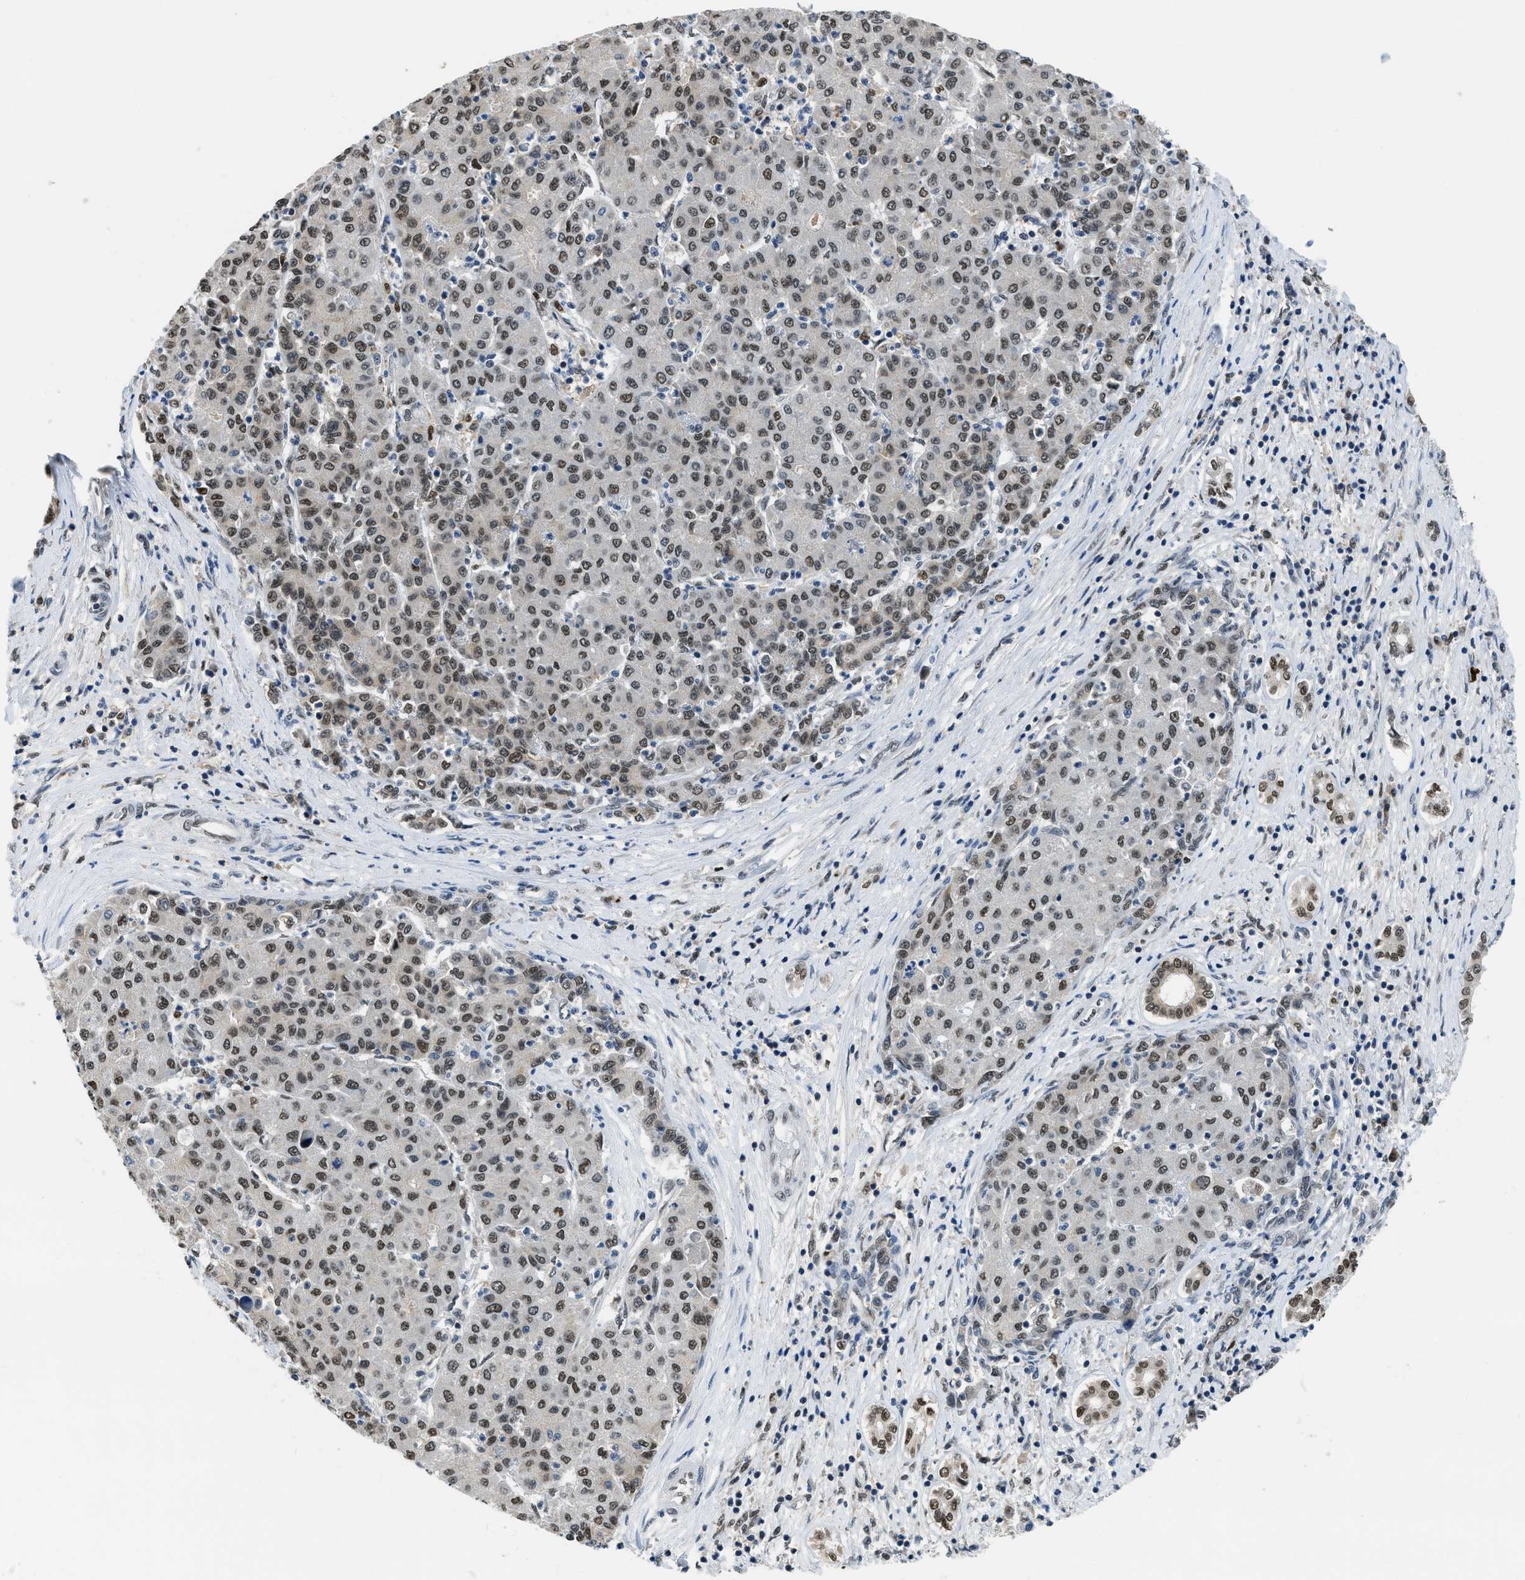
{"staining": {"intensity": "weak", "quantity": ">75%", "location": "nuclear"}, "tissue": "liver cancer", "cell_type": "Tumor cells", "image_type": "cancer", "snomed": [{"axis": "morphology", "description": "Carcinoma, Hepatocellular, NOS"}, {"axis": "topography", "description": "Liver"}], "caption": "Liver cancer stained with DAB (3,3'-diaminobenzidine) immunohistochemistry (IHC) demonstrates low levels of weak nuclear expression in approximately >75% of tumor cells. The staining was performed using DAB (3,3'-diaminobenzidine), with brown indicating positive protein expression. Nuclei are stained blue with hematoxylin.", "gene": "ALX1", "patient": {"sex": "male", "age": 65}}